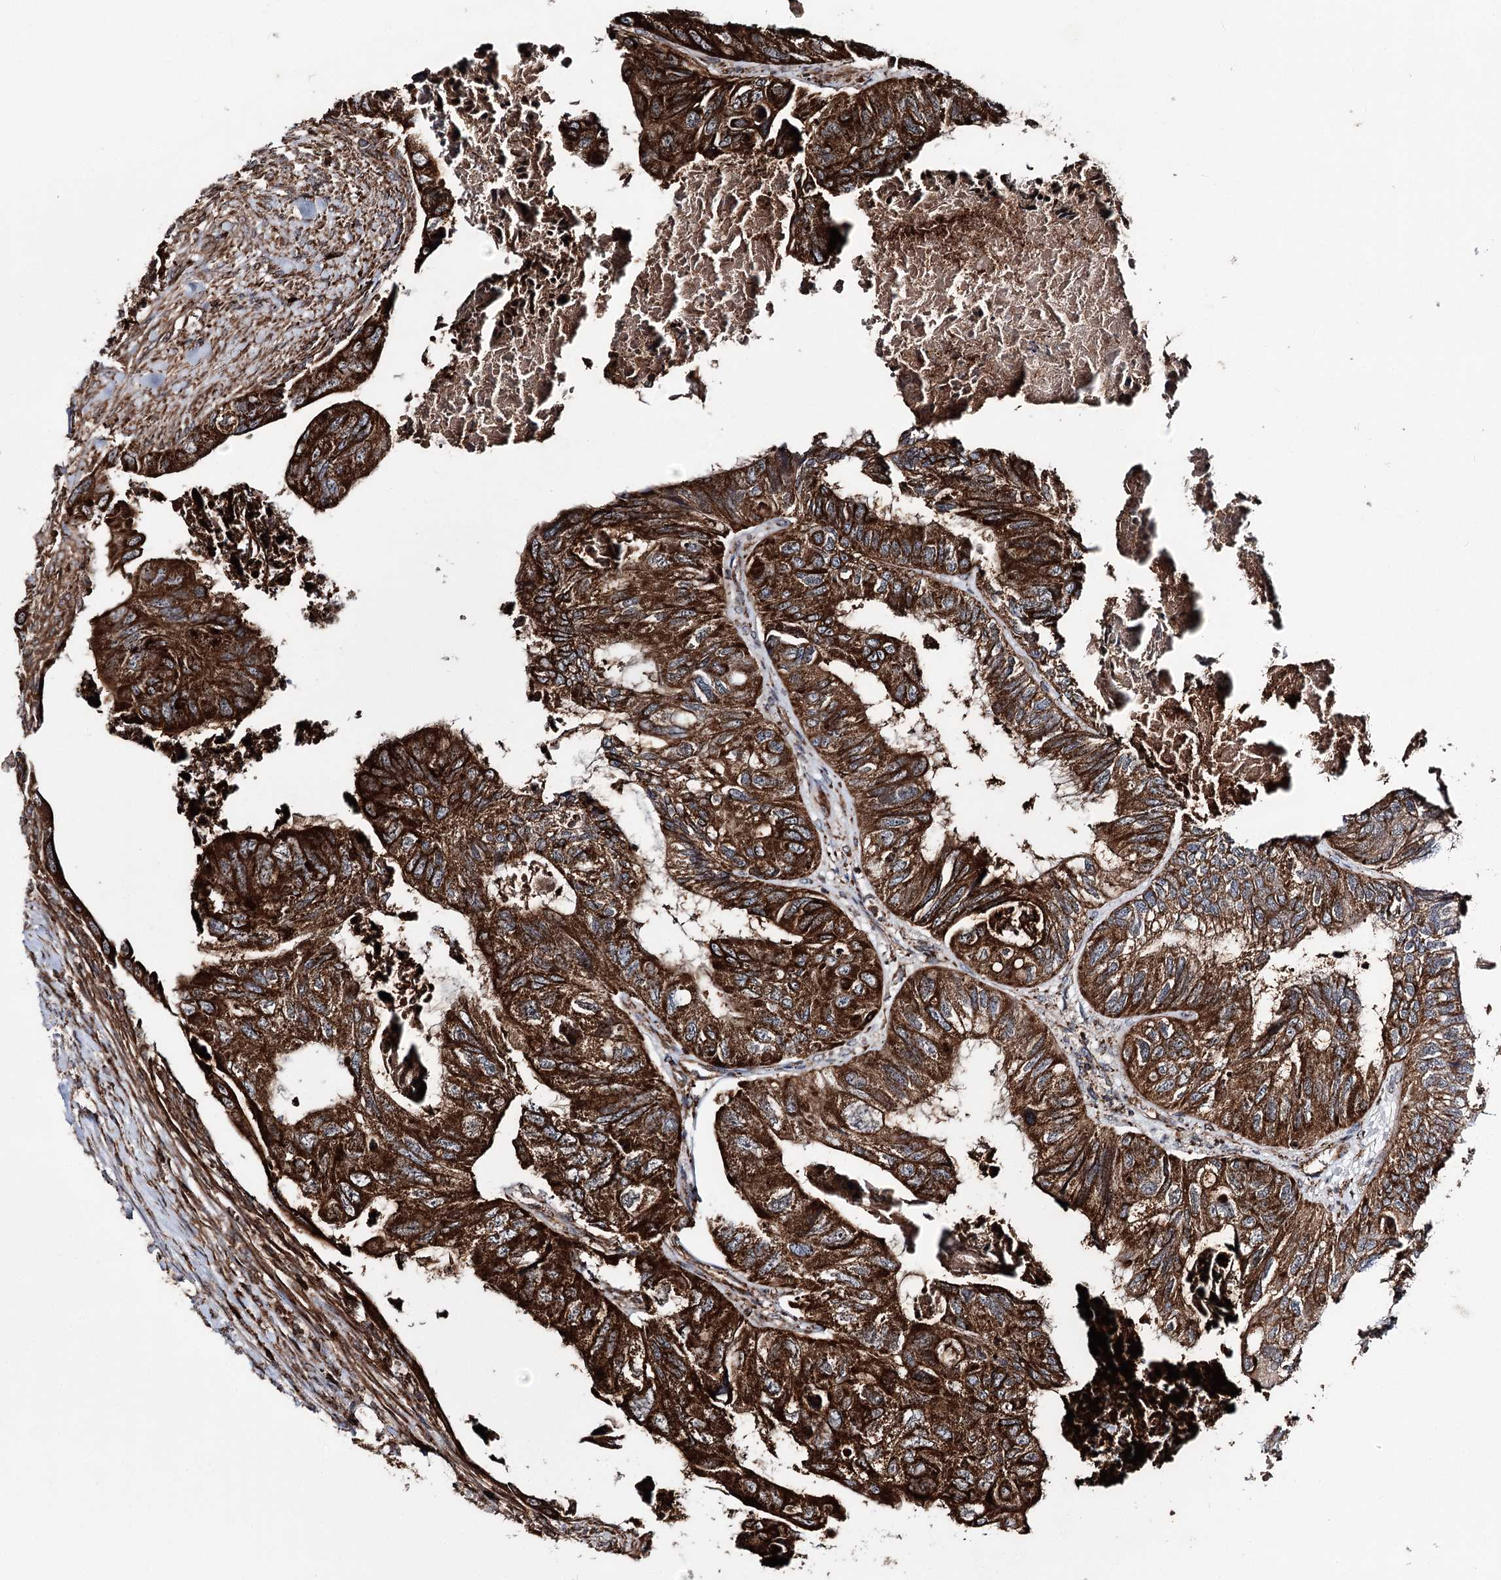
{"staining": {"intensity": "strong", "quantity": ">75%", "location": "cytoplasmic/membranous"}, "tissue": "colorectal cancer", "cell_type": "Tumor cells", "image_type": "cancer", "snomed": [{"axis": "morphology", "description": "Adenocarcinoma, NOS"}, {"axis": "topography", "description": "Rectum"}], "caption": "Tumor cells display strong cytoplasmic/membranous expression in approximately >75% of cells in adenocarcinoma (colorectal).", "gene": "FGFR1OP2", "patient": {"sex": "male", "age": 63}}